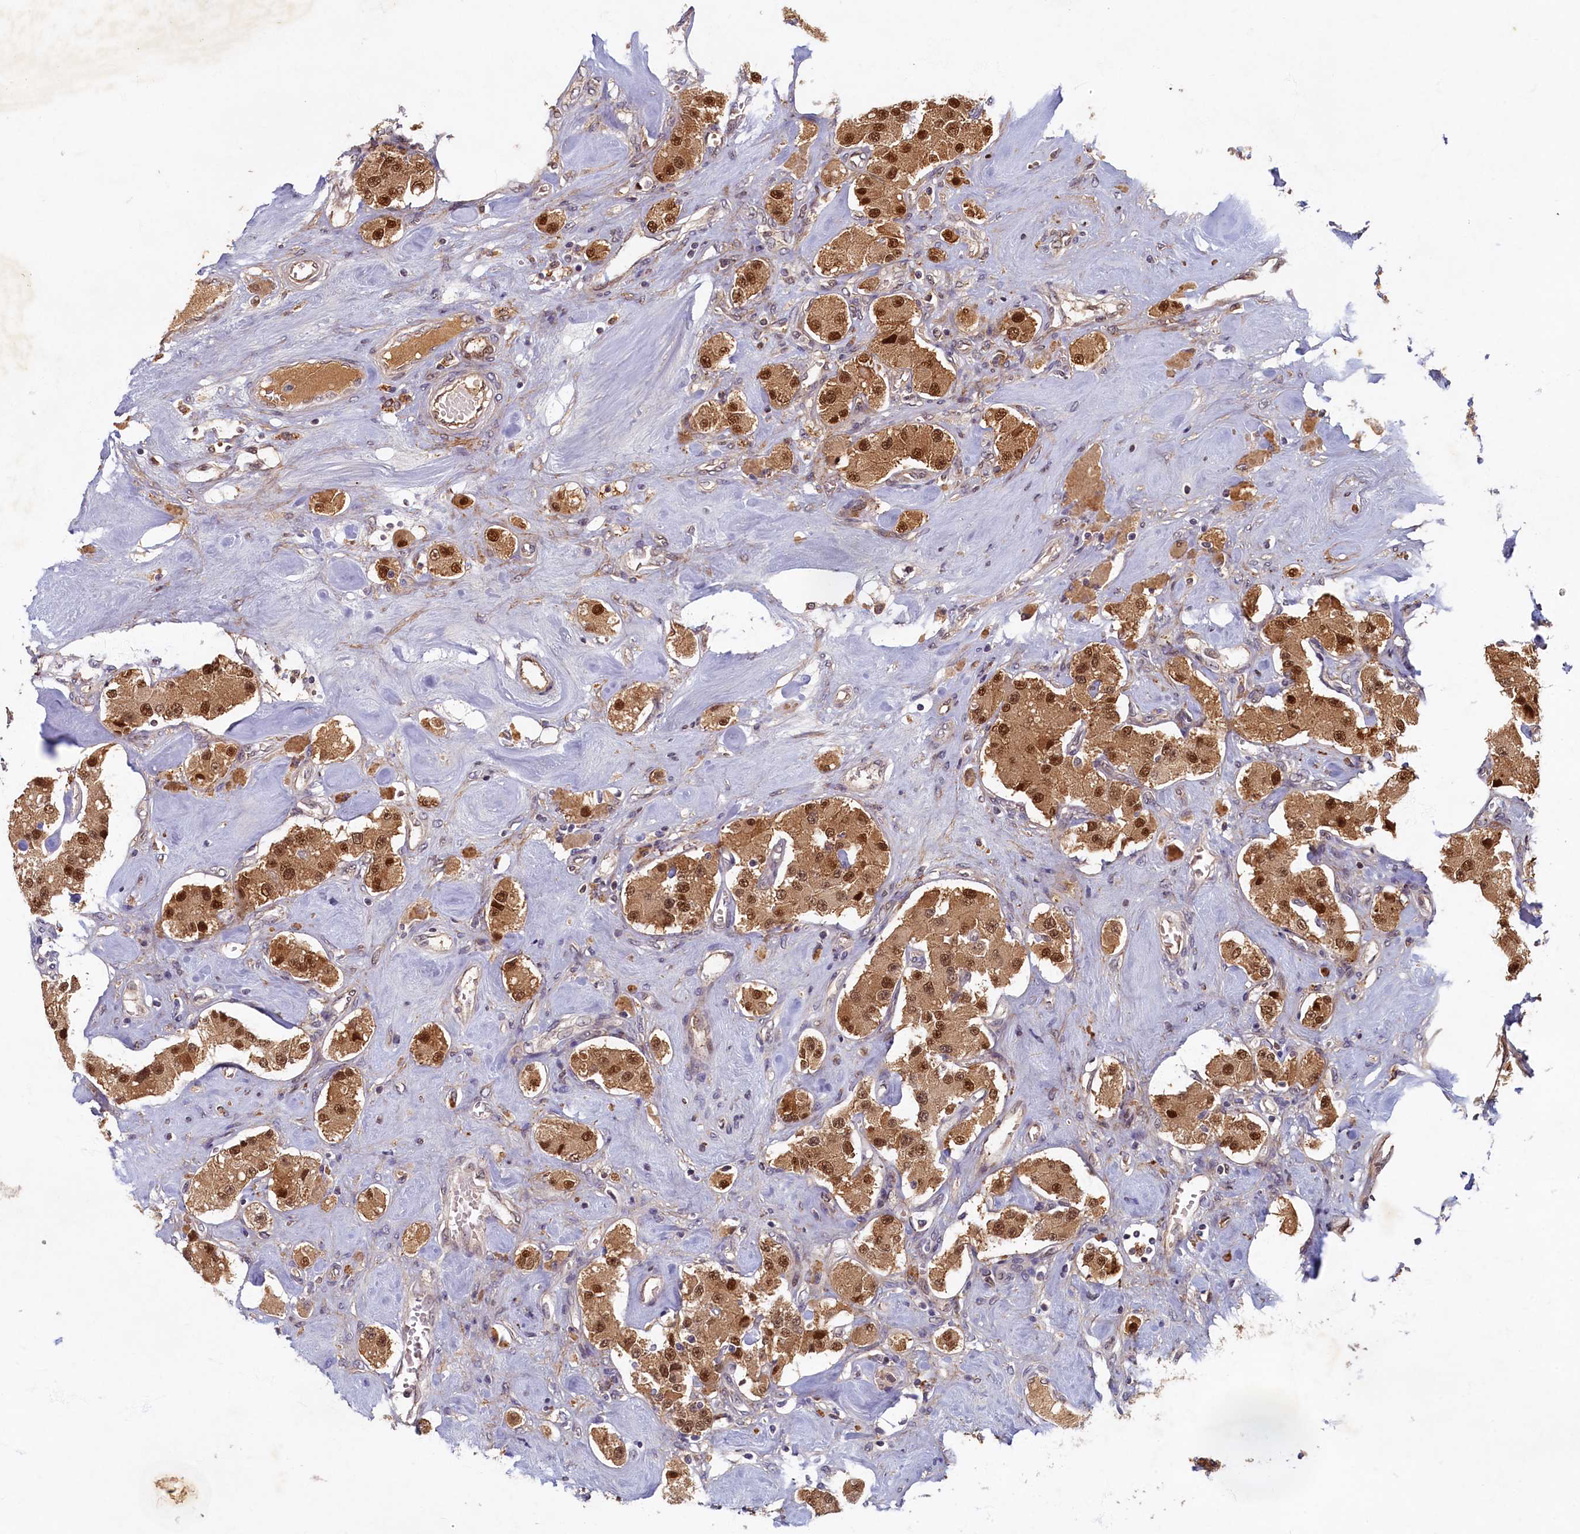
{"staining": {"intensity": "moderate", "quantity": ">75%", "location": "cytoplasmic/membranous,nuclear"}, "tissue": "carcinoid", "cell_type": "Tumor cells", "image_type": "cancer", "snomed": [{"axis": "morphology", "description": "Carcinoid, malignant, NOS"}, {"axis": "topography", "description": "Pancreas"}], "caption": "Immunohistochemistry of human malignant carcinoid displays medium levels of moderate cytoplasmic/membranous and nuclear positivity in approximately >75% of tumor cells. (IHC, brightfield microscopy, high magnification).", "gene": "LCMT2", "patient": {"sex": "male", "age": 41}}